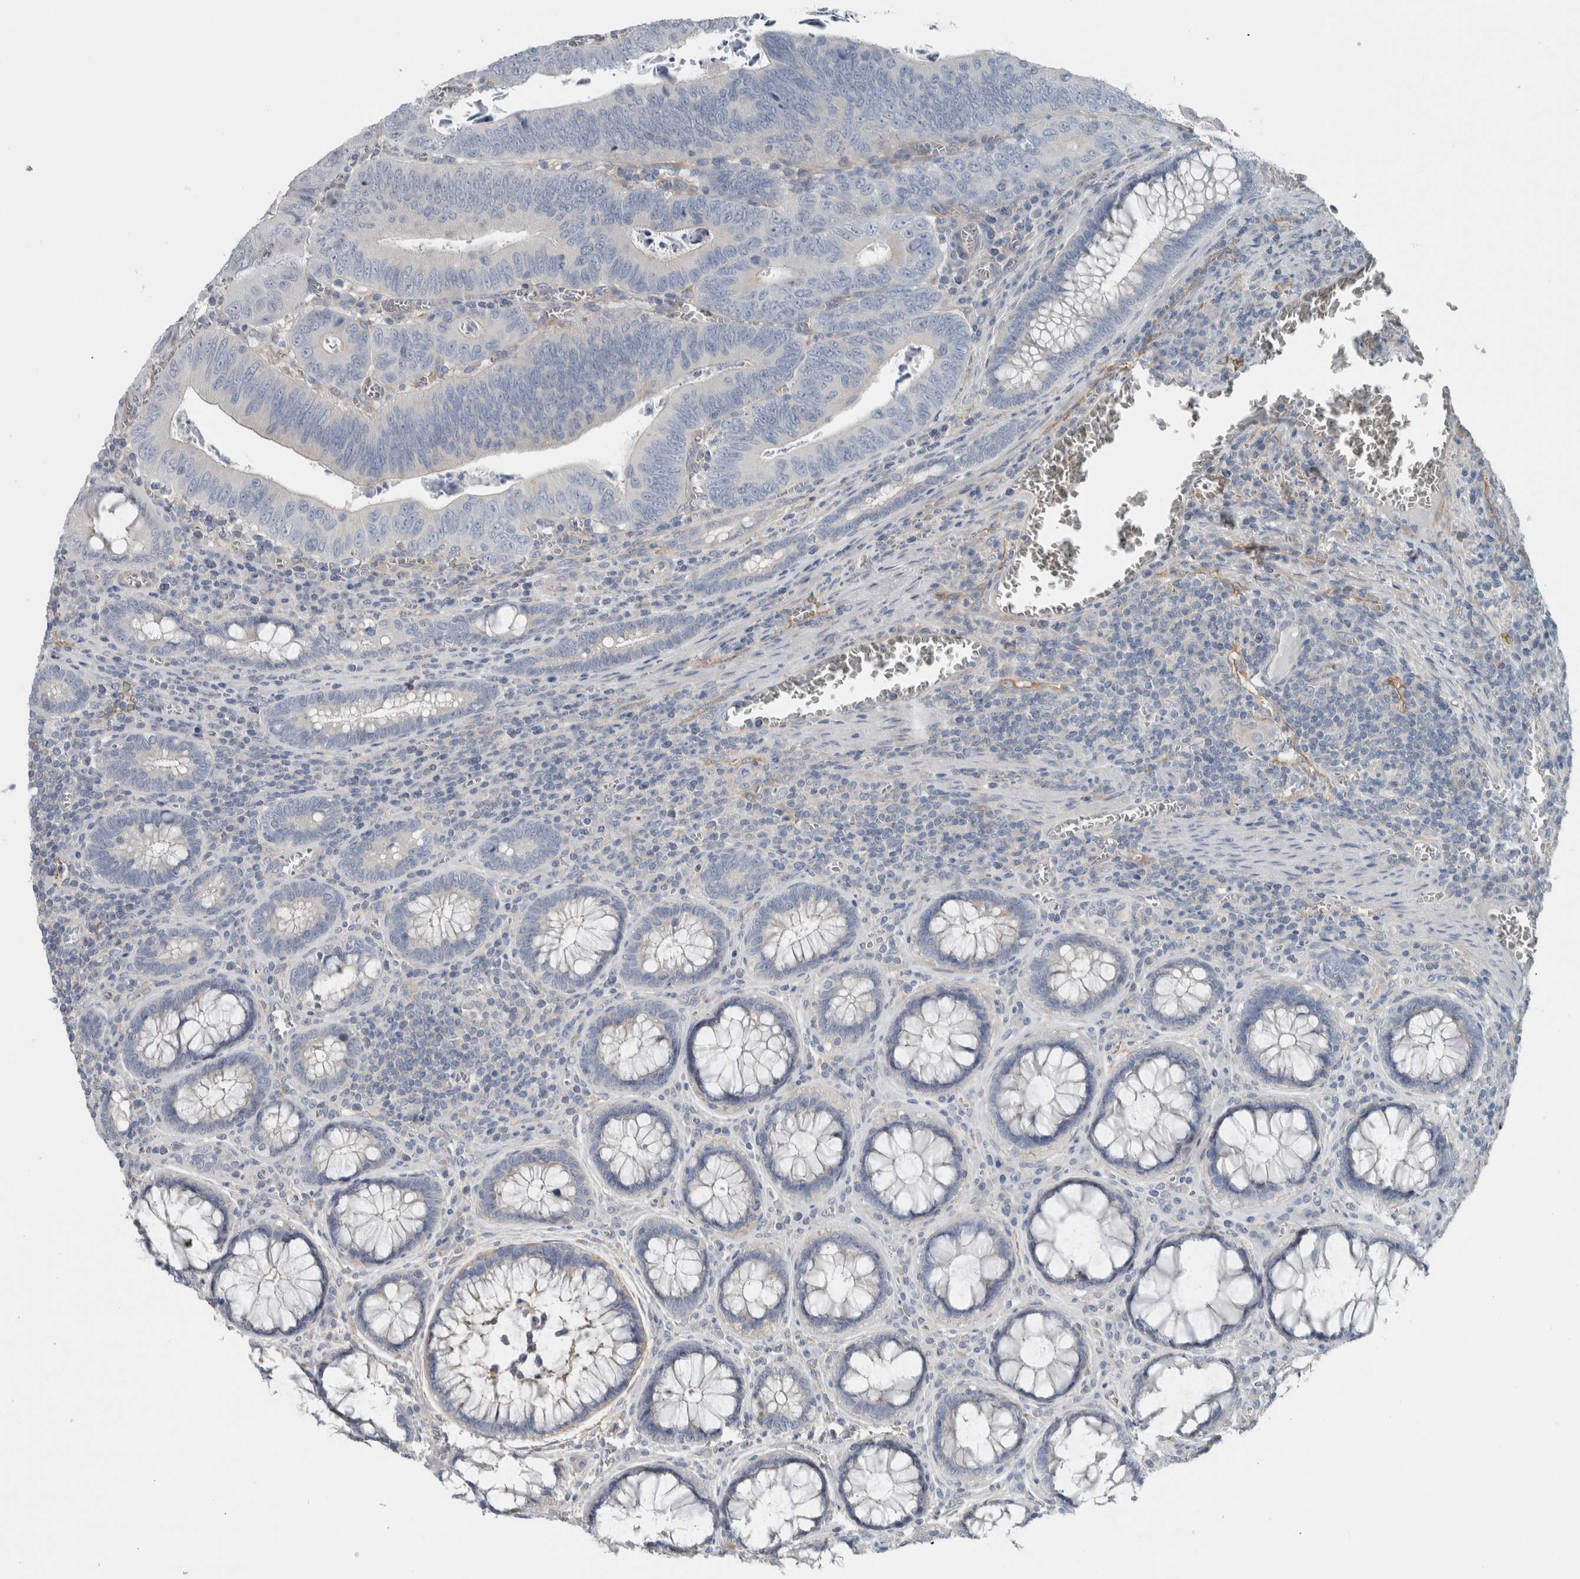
{"staining": {"intensity": "negative", "quantity": "none", "location": "none"}, "tissue": "colorectal cancer", "cell_type": "Tumor cells", "image_type": "cancer", "snomed": [{"axis": "morphology", "description": "Inflammation, NOS"}, {"axis": "morphology", "description": "Adenocarcinoma, NOS"}, {"axis": "topography", "description": "Colon"}], "caption": "Tumor cells show no significant expression in colorectal adenocarcinoma.", "gene": "SH3GL2", "patient": {"sex": "male", "age": 72}}